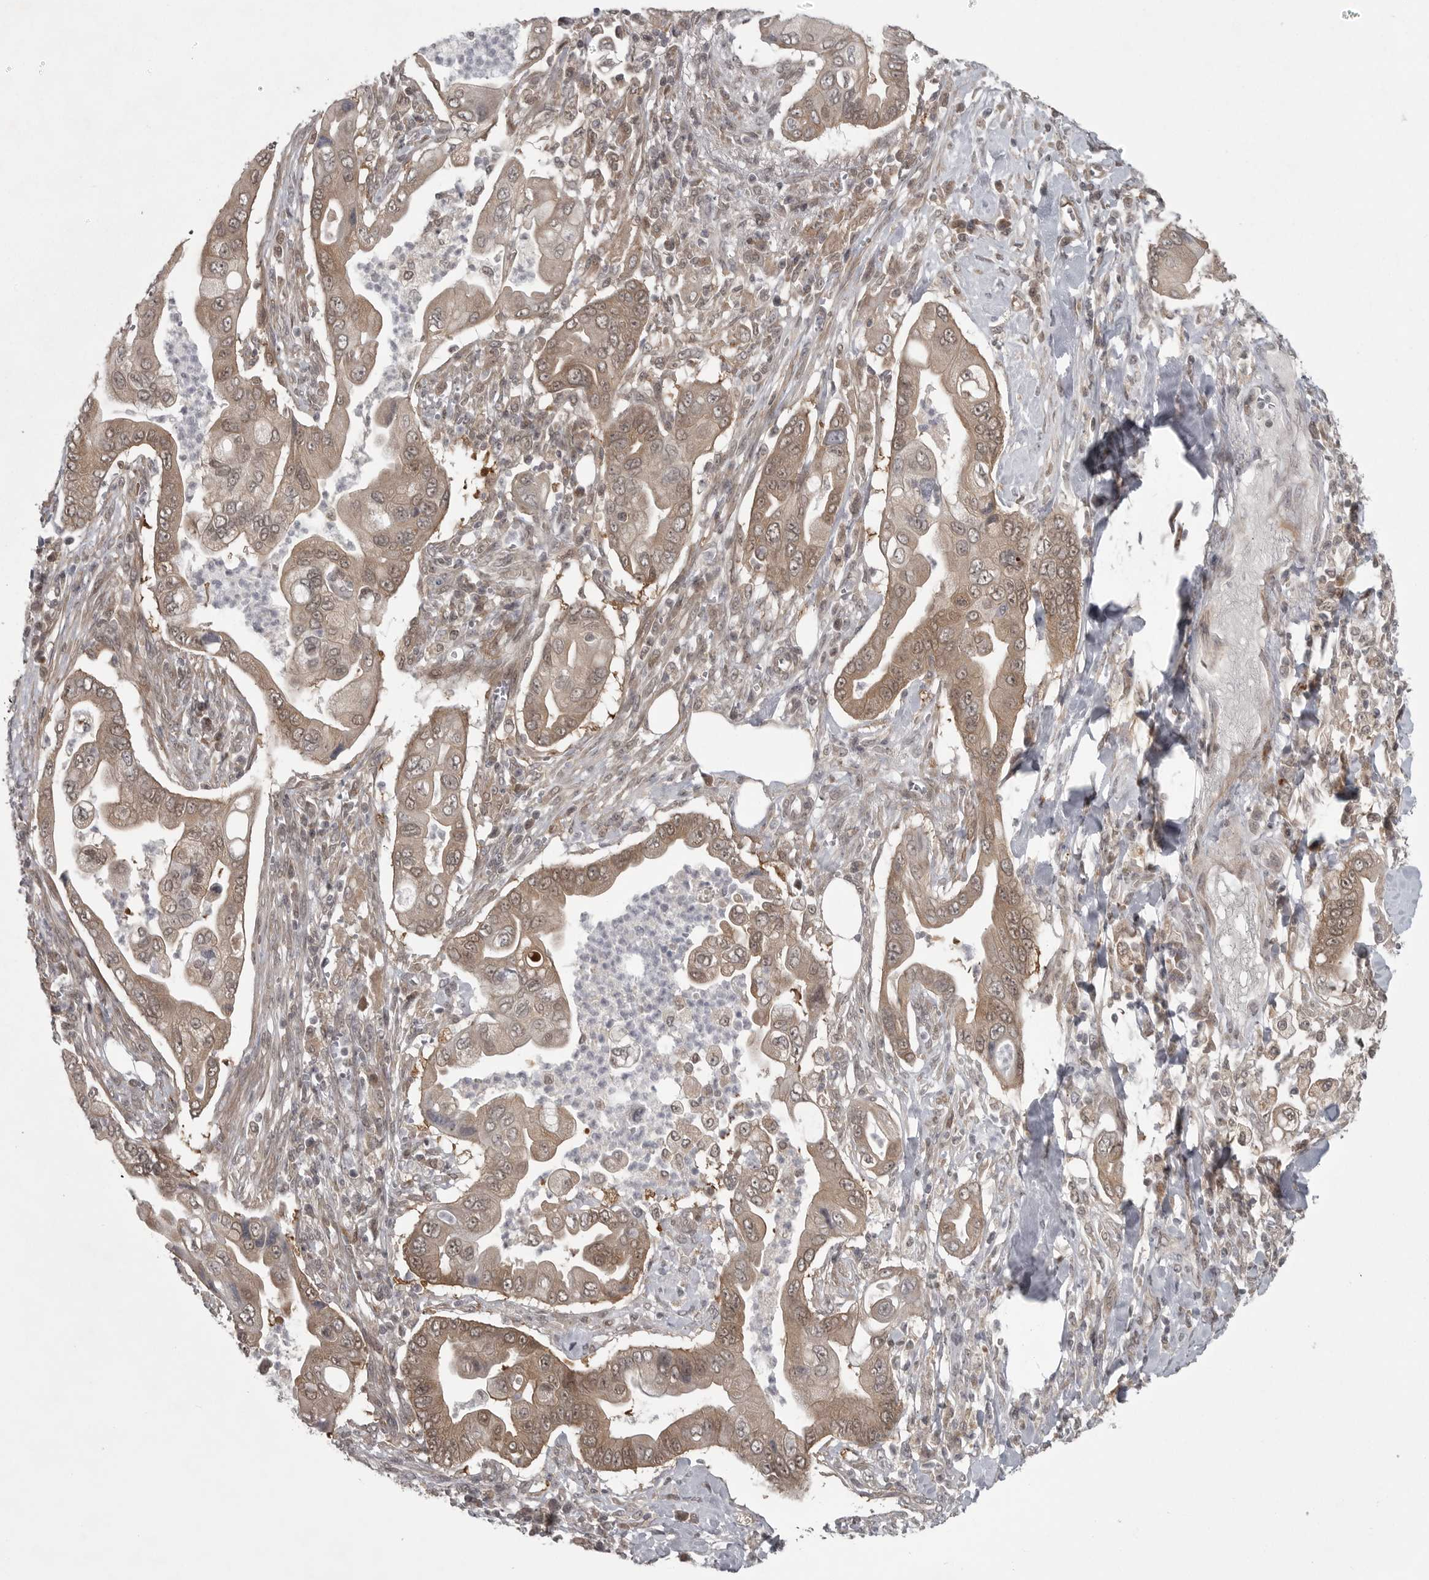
{"staining": {"intensity": "moderate", "quantity": ">75%", "location": "cytoplasmic/membranous"}, "tissue": "pancreatic cancer", "cell_type": "Tumor cells", "image_type": "cancer", "snomed": [{"axis": "morphology", "description": "Adenocarcinoma, NOS"}, {"axis": "topography", "description": "Pancreas"}], "caption": "Brown immunohistochemical staining in human adenocarcinoma (pancreatic) reveals moderate cytoplasmic/membranous positivity in approximately >75% of tumor cells.", "gene": "PPP1R9A", "patient": {"sex": "male", "age": 78}}